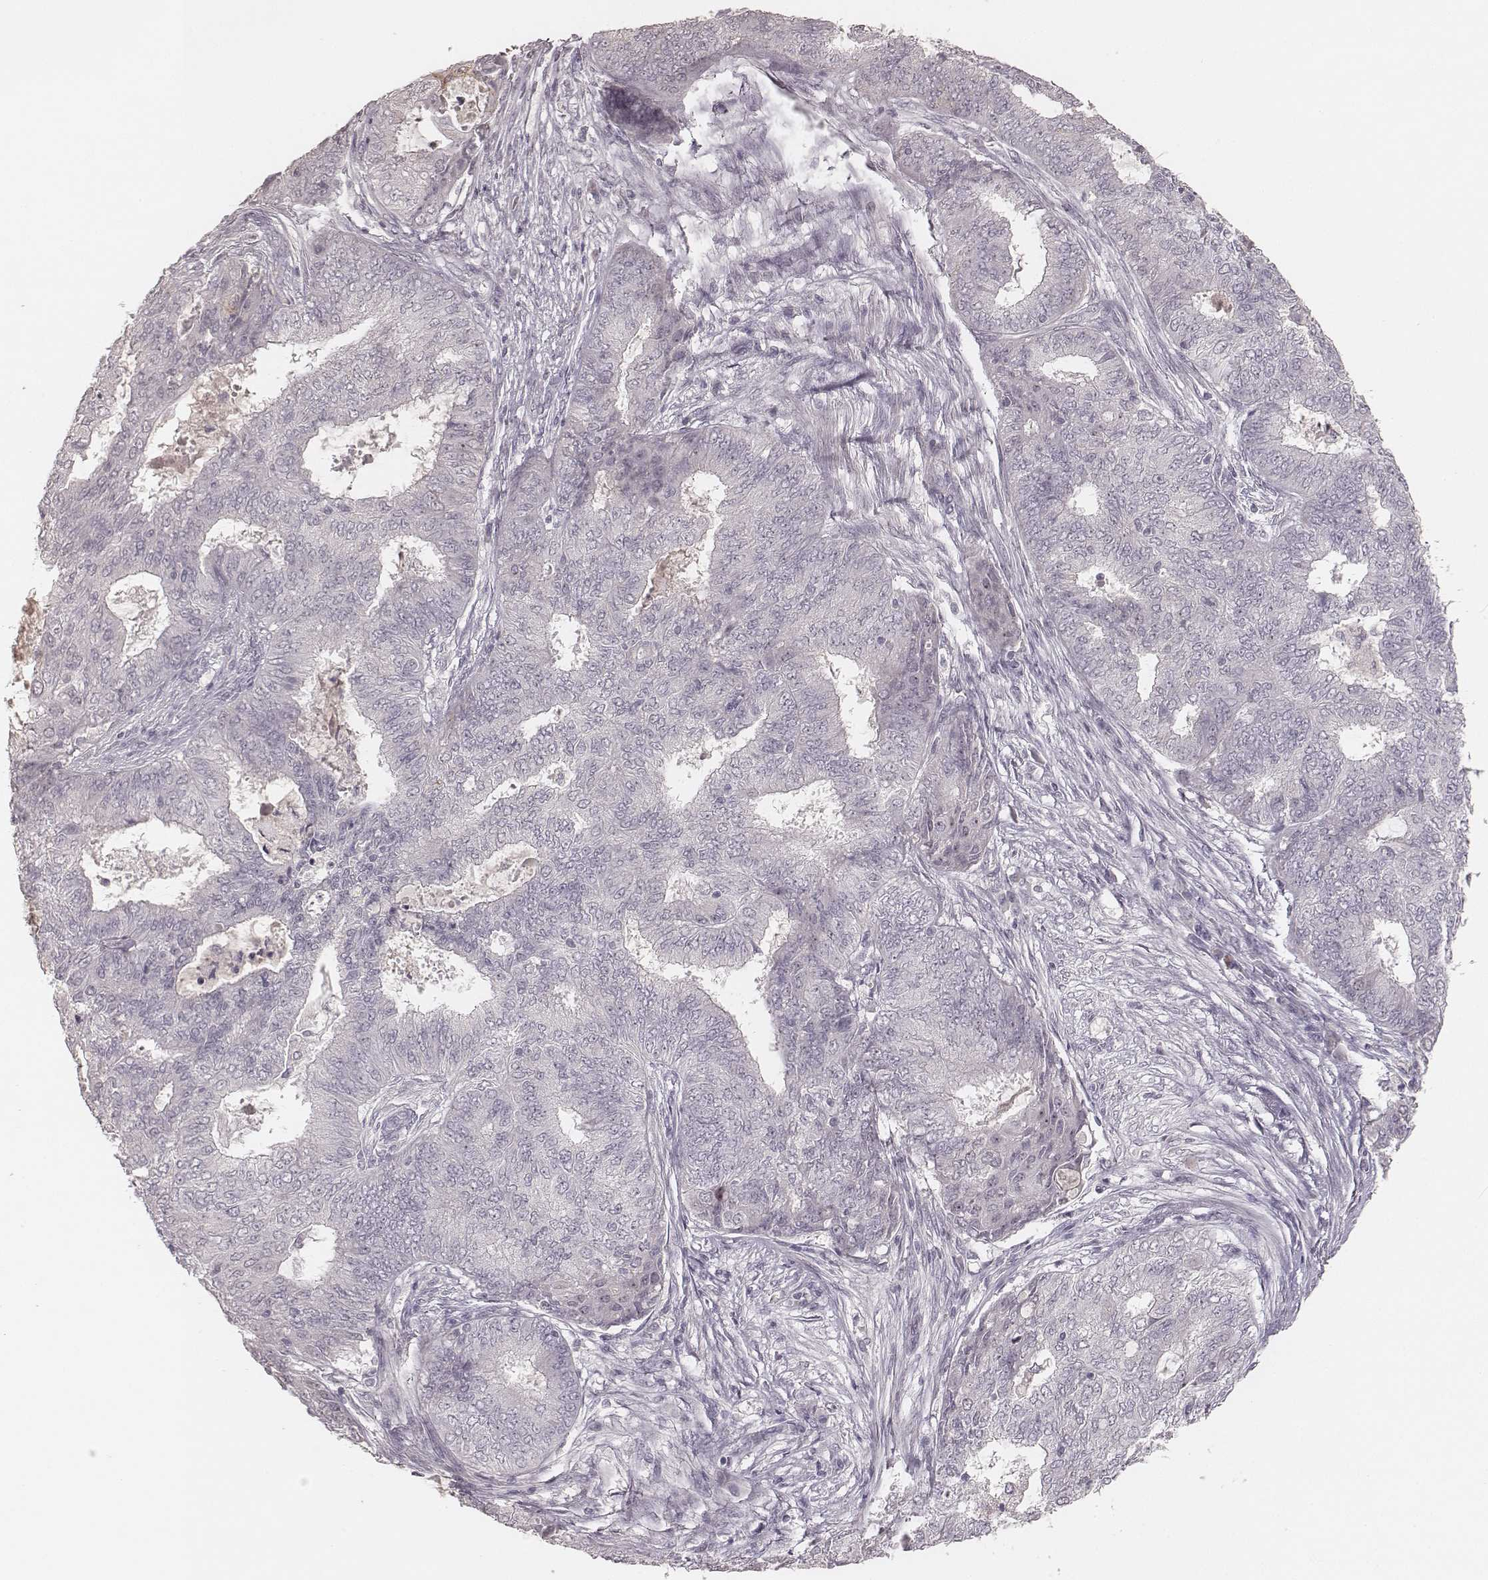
{"staining": {"intensity": "negative", "quantity": "none", "location": "none"}, "tissue": "endometrial cancer", "cell_type": "Tumor cells", "image_type": "cancer", "snomed": [{"axis": "morphology", "description": "Adenocarcinoma, NOS"}, {"axis": "topography", "description": "Endometrium"}], "caption": "A histopathology image of endometrial adenocarcinoma stained for a protein exhibits no brown staining in tumor cells. (Stains: DAB immunohistochemistry with hematoxylin counter stain, Microscopy: brightfield microscopy at high magnification).", "gene": "MADCAM1", "patient": {"sex": "female", "age": 62}}